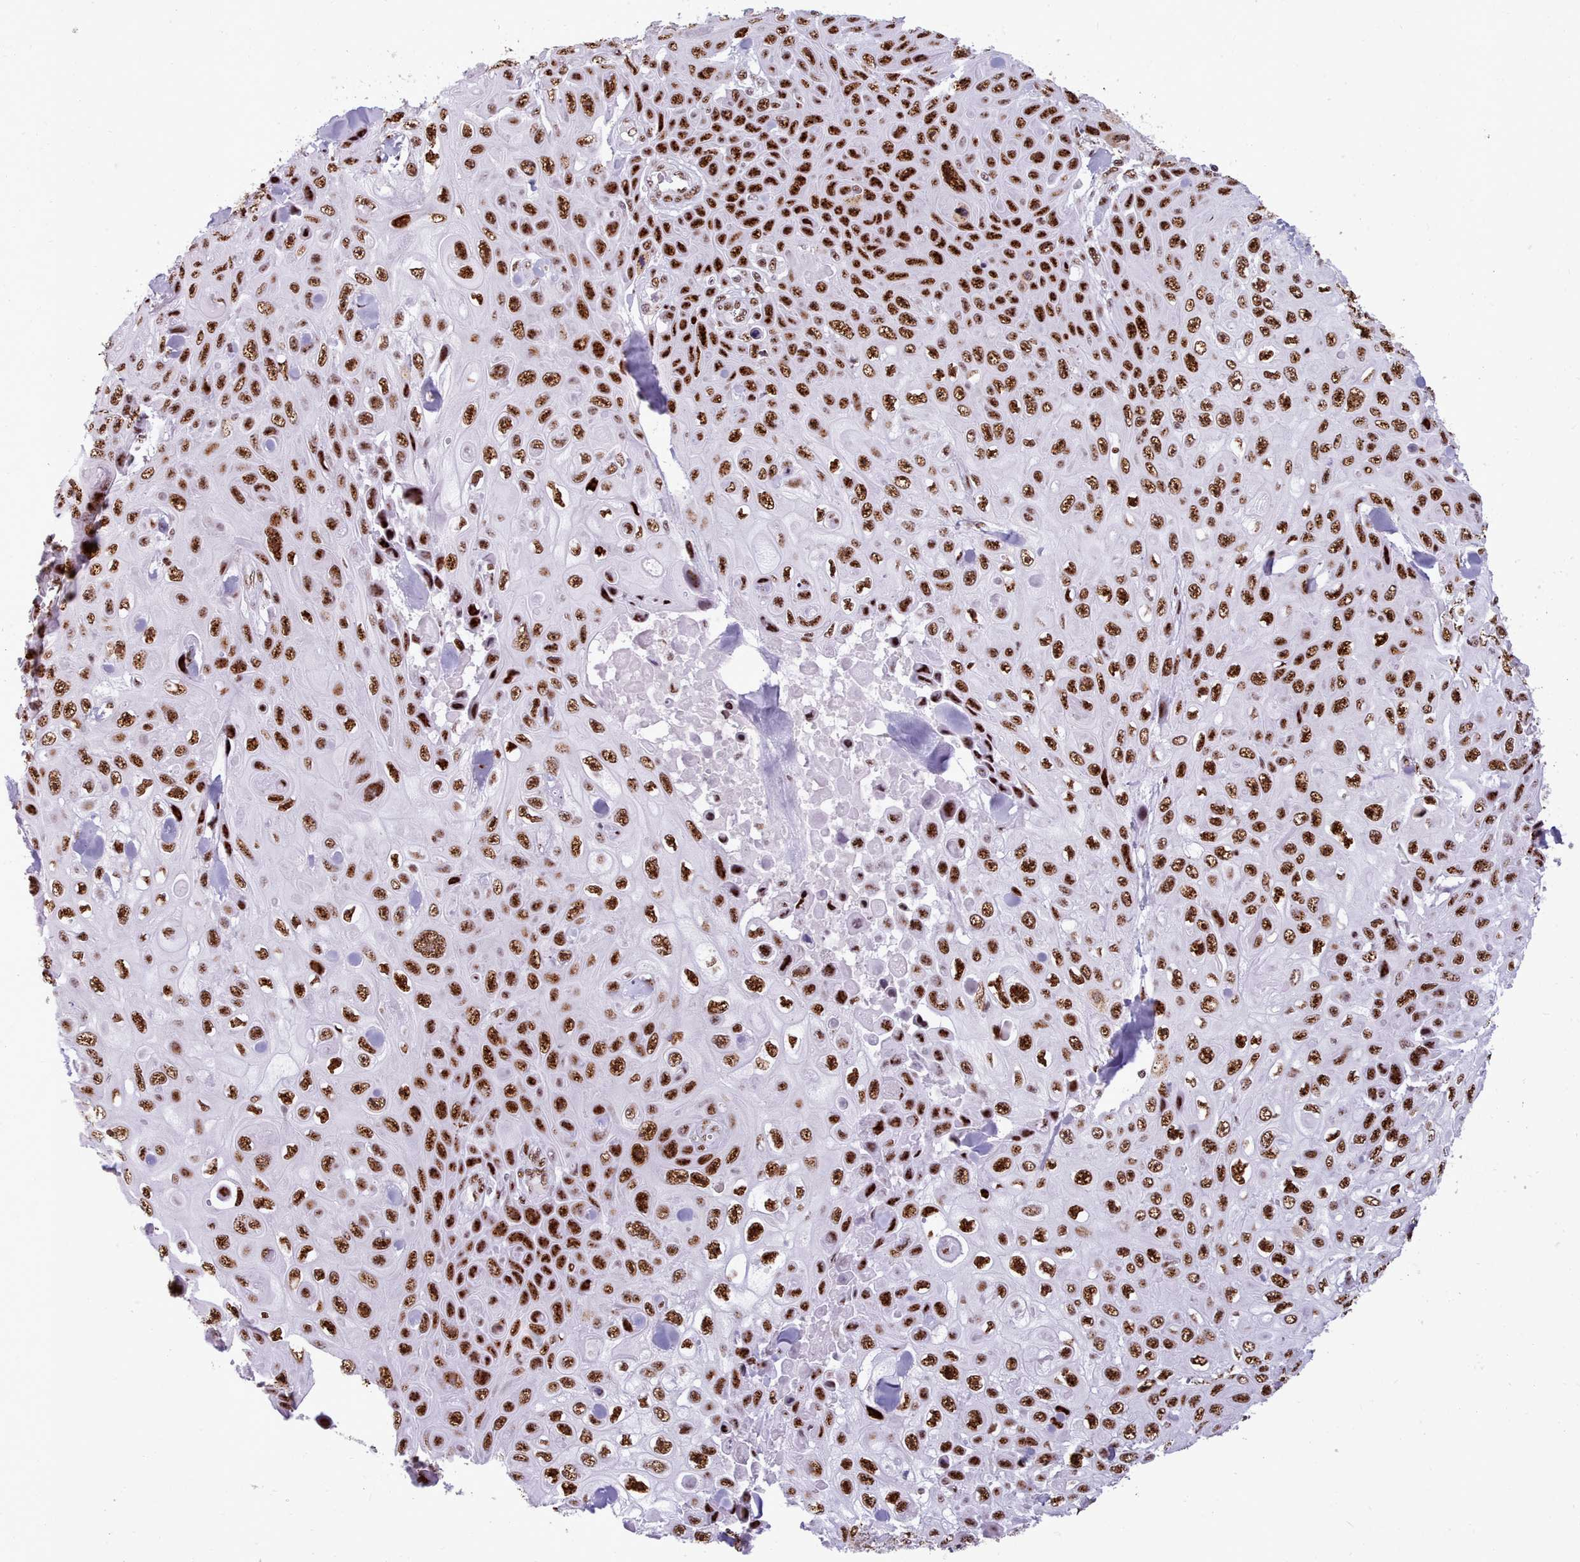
{"staining": {"intensity": "strong", "quantity": ">75%", "location": "nuclear"}, "tissue": "skin cancer", "cell_type": "Tumor cells", "image_type": "cancer", "snomed": [{"axis": "morphology", "description": "Squamous cell carcinoma, NOS"}, {"axis": "topography", "description": "Skin"}], "caption": "About >75% of tumor cells in squamous cell carcinoma (skin) demonstrate strong nuclear protein staining as visualized by brown immunohistochemical staining.", "gene": "TMEM35B", "patient": {"sex": "male", "age": 82}}